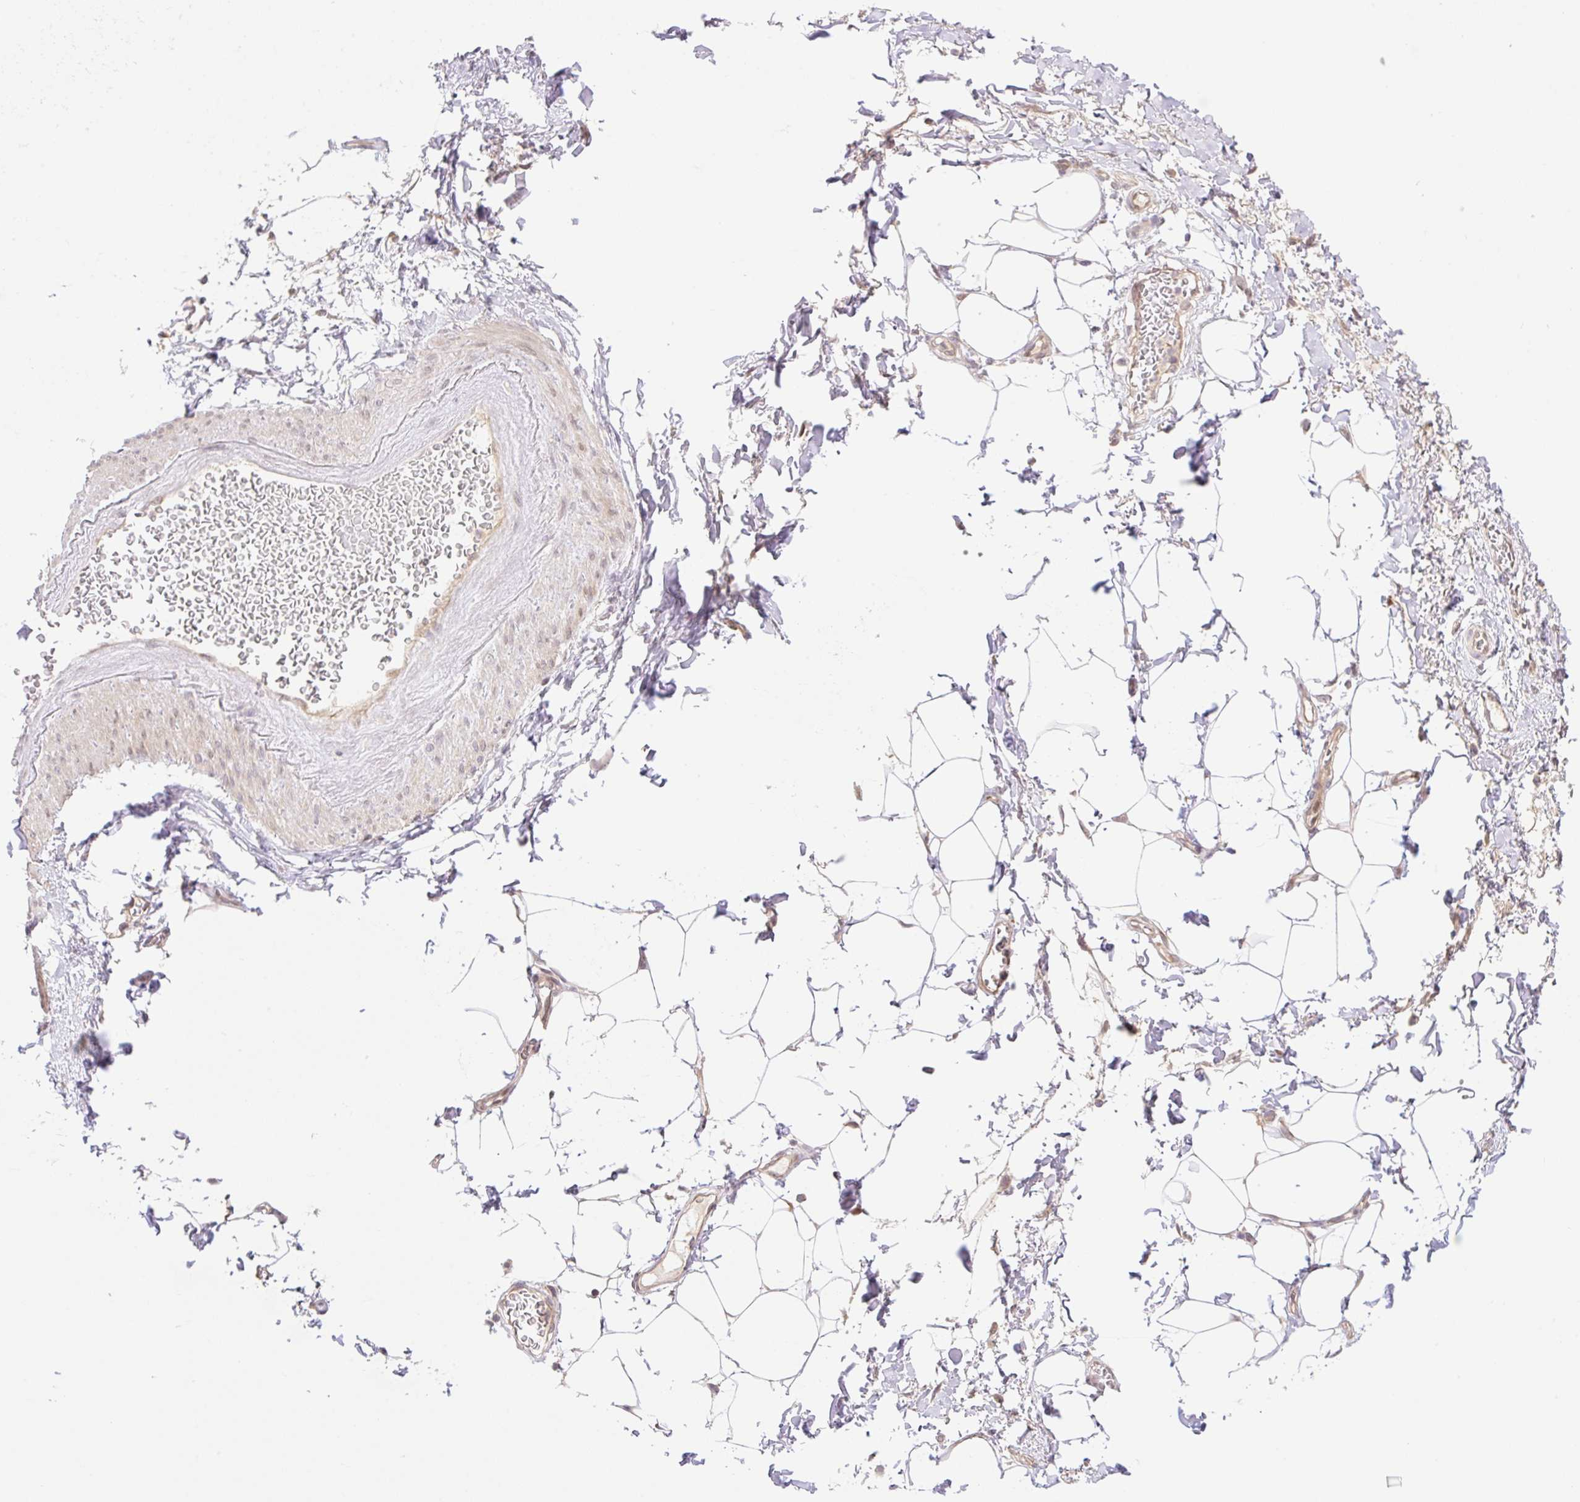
{"staining": {"intensity": "negative", "quantity": "none", "location": "none"}, "tissue": "adipose tissue", "cell_type": "Adipocytes", "image_type": "normal", "snomed": [{"axis": "morphology", "description": "Normal tissue, NOS"}, {"axis": "topography", "description": "Vagina"}, {"axis": "topography", "description": "Peripheral nerve tissue"}], "caption": "Immunohistochemistry histopathology image of benign adipose tissue: human adipose tissue stained with DAB exhibits no significant protein expression in adipocytes.", "gene": "VPS25", "patient": {"sex": "female", "age": 71}}